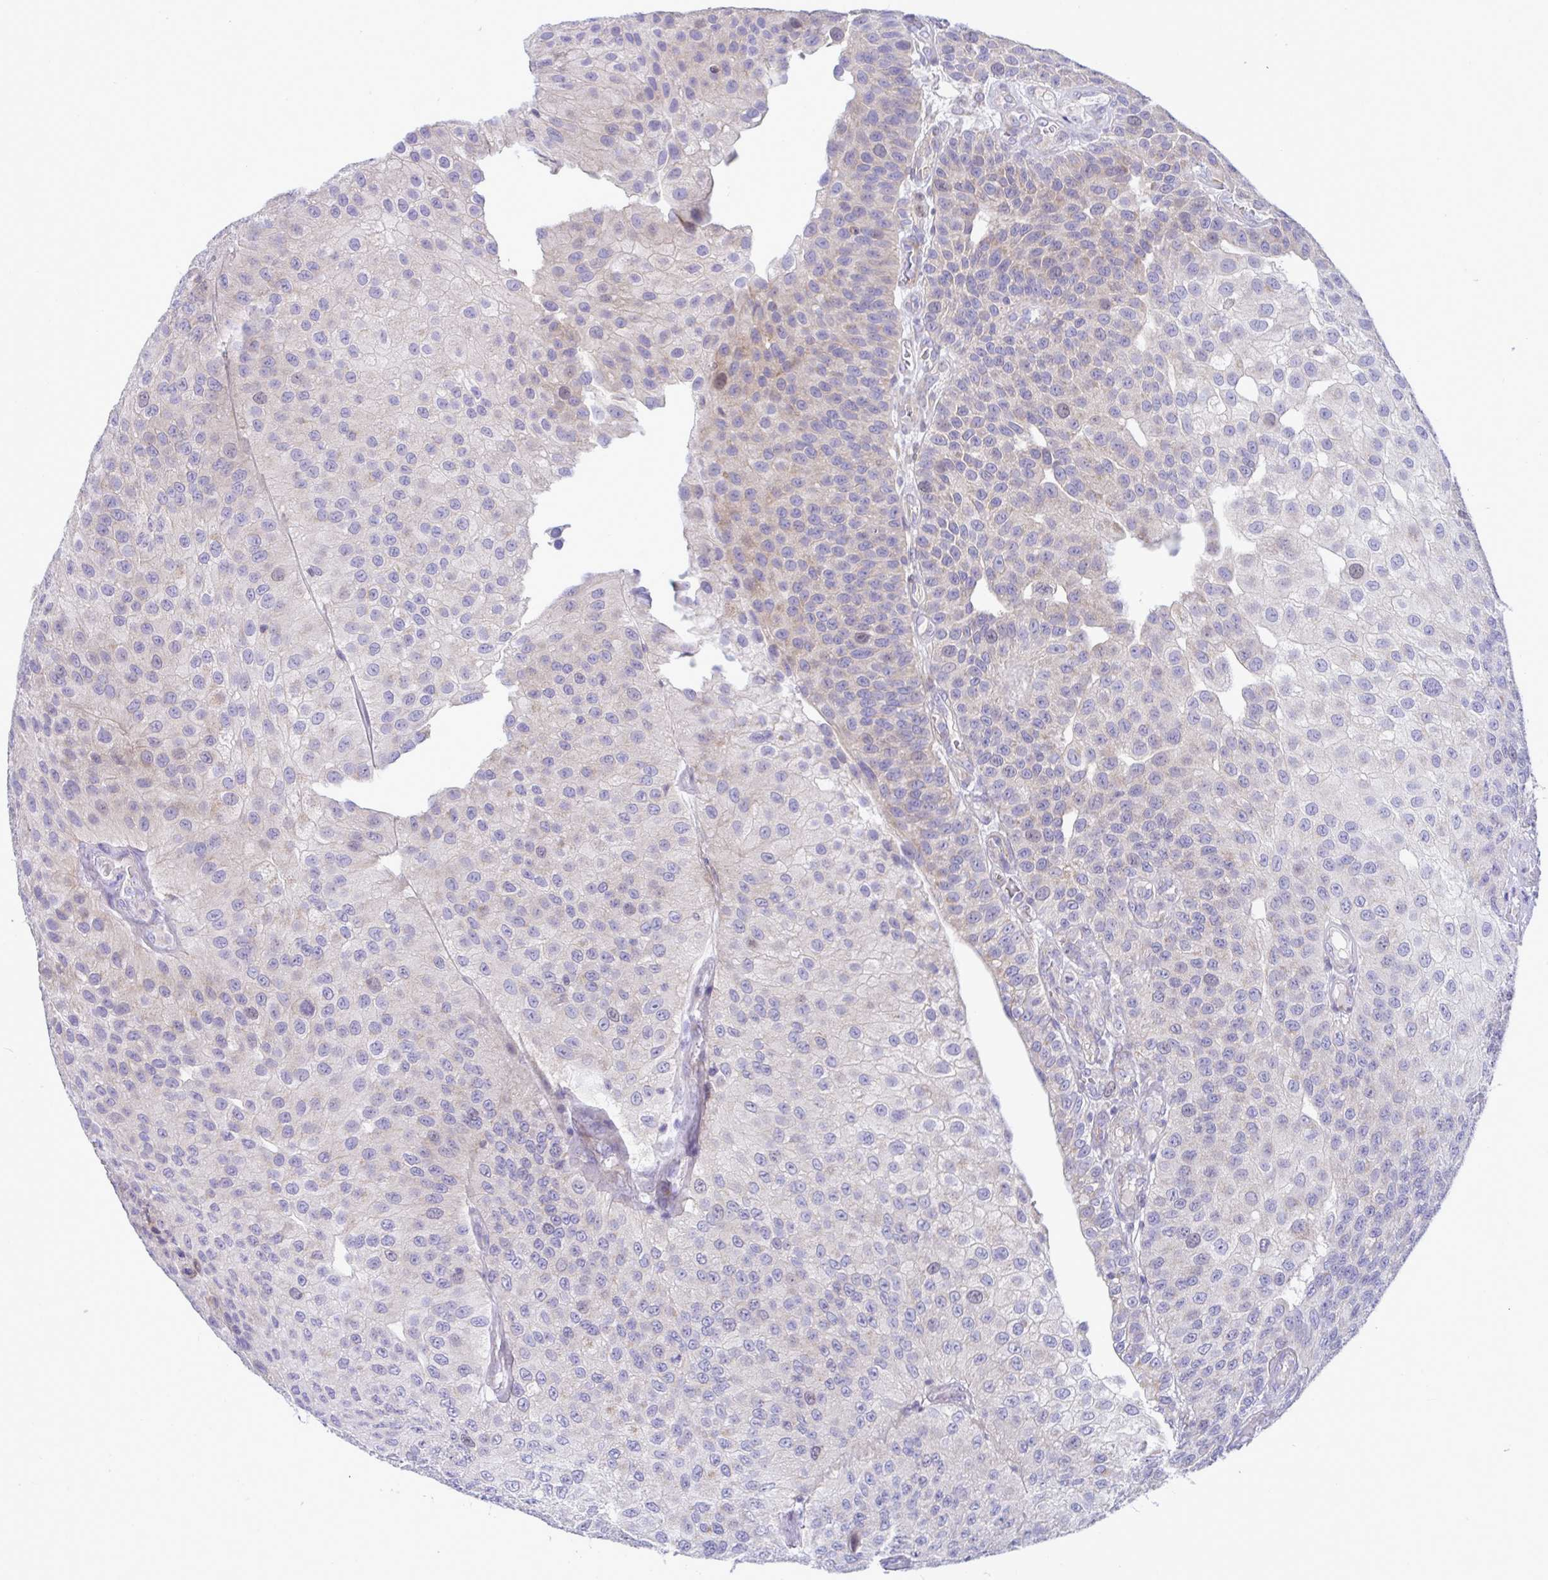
{"staining": {"intensity": "weak", "quantity": "<25%", "location": "cytoplasmic/membranous"}, "tissue": "urothelial cancer", "cell_type": "Tumor cells", "image_type": "cancer", "snomed": [{"axis": "morphology", "description": "Urothelial carcinoma, NOS"}, {"axis": "topography", "description": "Urinary bladder"}], "caption": "High magnification brightfield microscopy of urothelial cancer stained with DAB (brown) and counterstained with hematoxylin (blue): tumor cells show no significant expression.", "gene": "DTX3", "patient": {"sex": "male", "age": 87}}